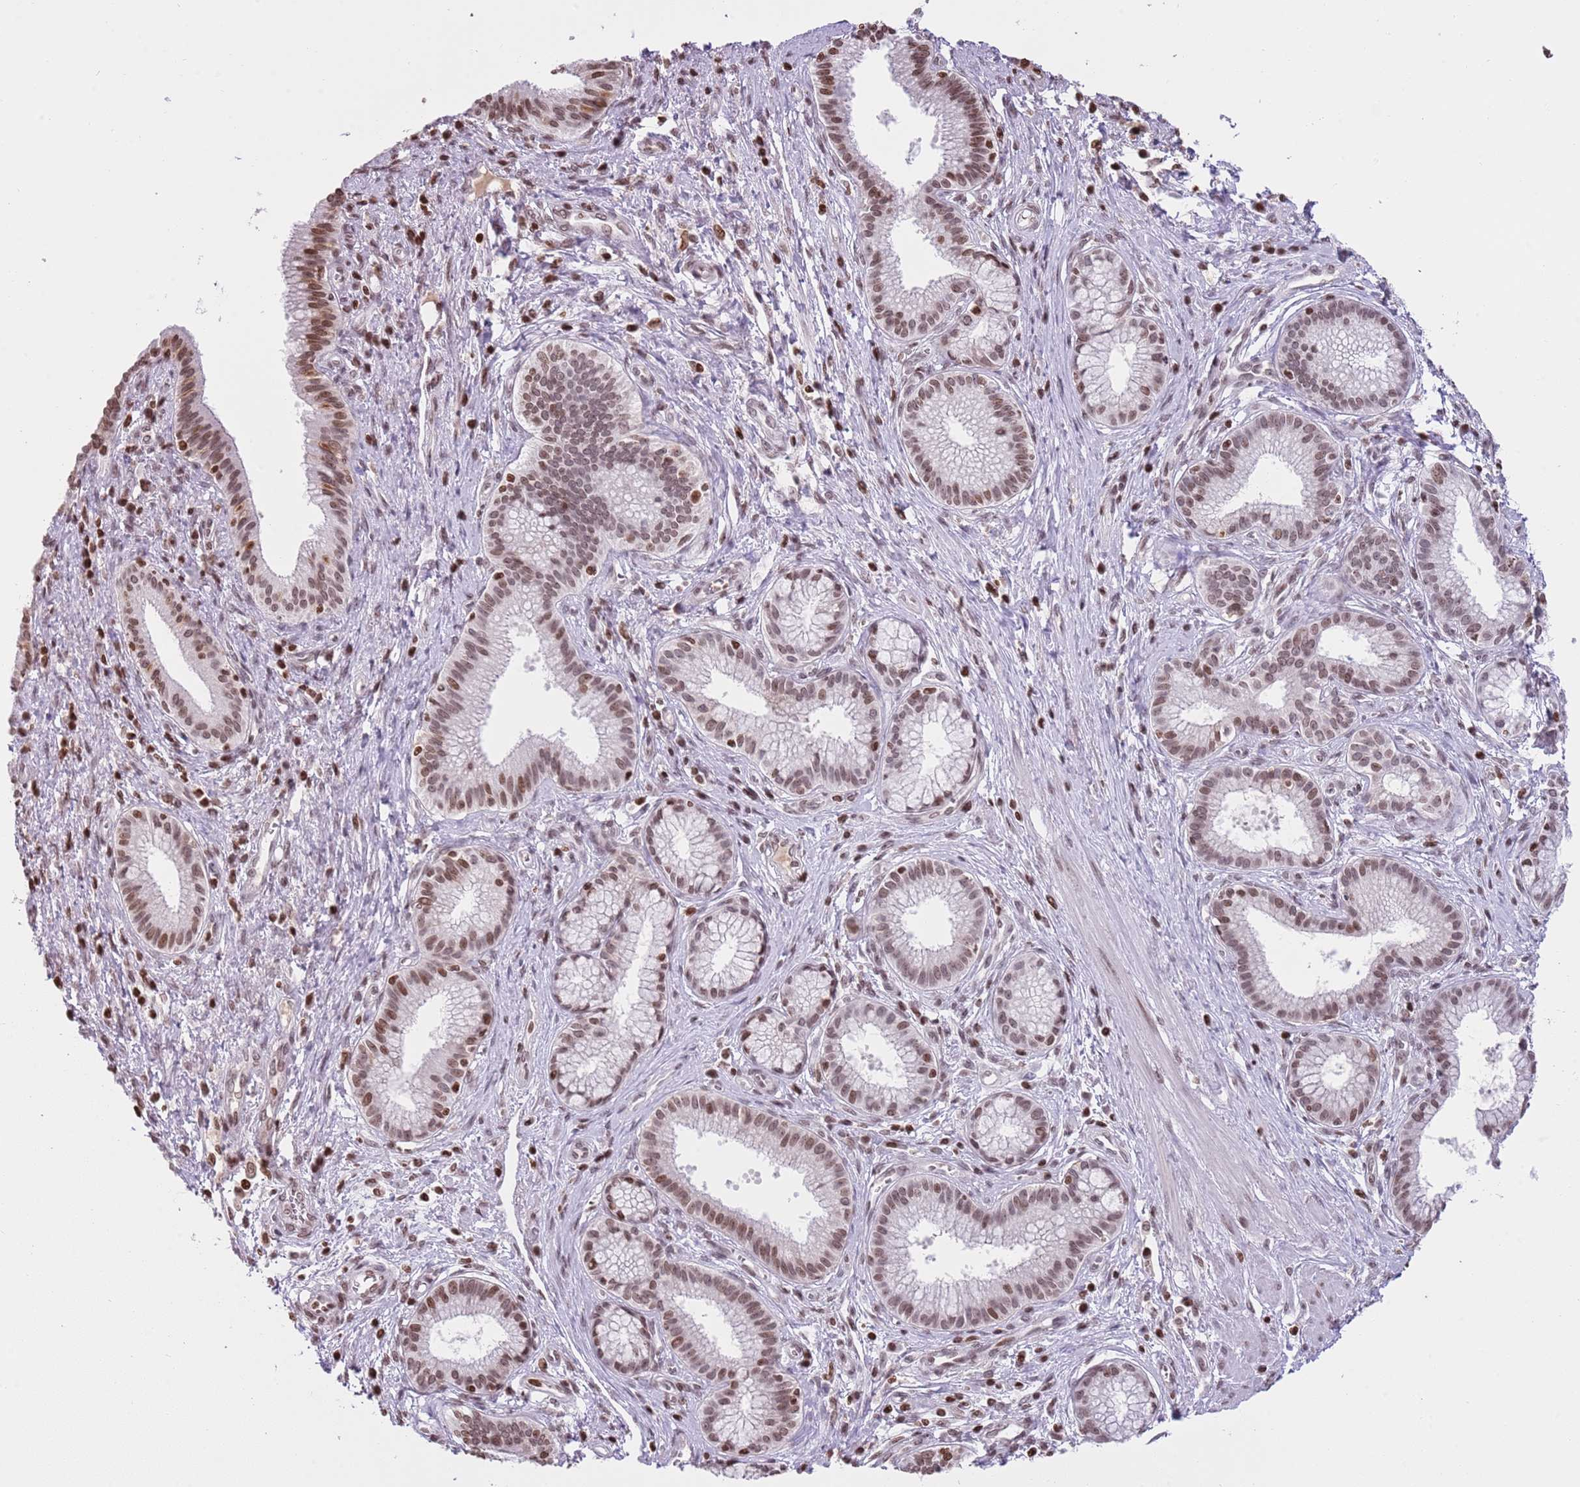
{"staining": {"intensity": "moderate", "quantity": ">75%", "location": "nuclear"}, "tissue": "pancreatic cancer", "cell_type": "Tumor cells", "image_type": "cancer", "snomed": [{"axis": "morphology", "description": "Adenocarcinoma, NOS"}, {"axis": "topography", "description": "Pancreas"}], "caption": "Brown immunohistochemical staining in pancreatic cancer demonstrates moderate nuclear staining in about >75% of tumor cells.", "gene": "KPNA3", "patient": {"sex": "male", "age": 72}}